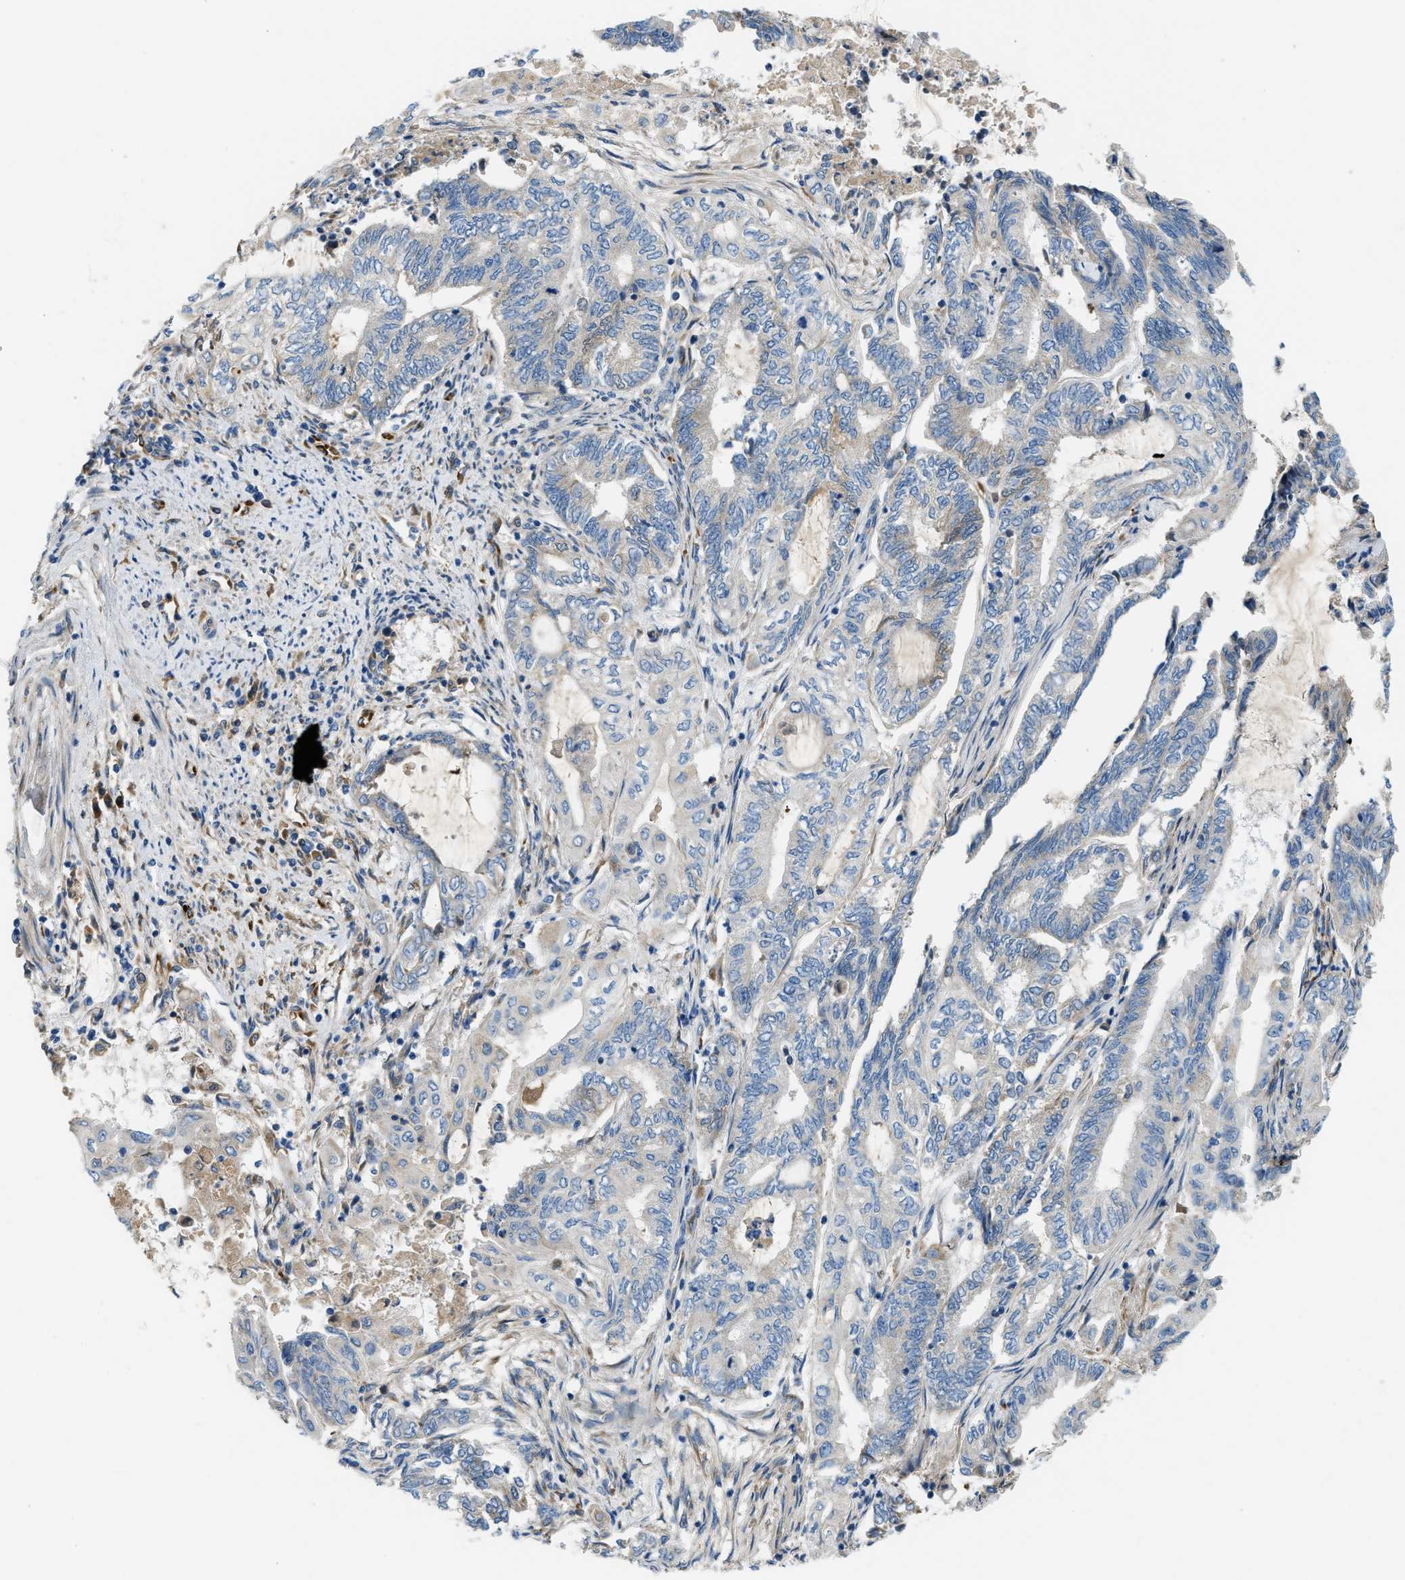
{"staining": {"intensity": "weak", "quantity": "<25%", "location": "cytoplasmic/membranous"}, "tissue": "endometrial cancer", "cell_type": "Tumor cells", "image_type": "cancer", "snomed": [{"axis": "morphology", "description": "Adenocarcinoma, NOS"}, {"axis": "topography", "description": "Uterus"}, {"axis": "topography", "description": "Endometrium"}], "caption": "Tumor cells are negative for protein expression in human adenocarcinoma (endometrial).", "gene": "COL15A1", "patient": {"sex": "female", "age": 70}}